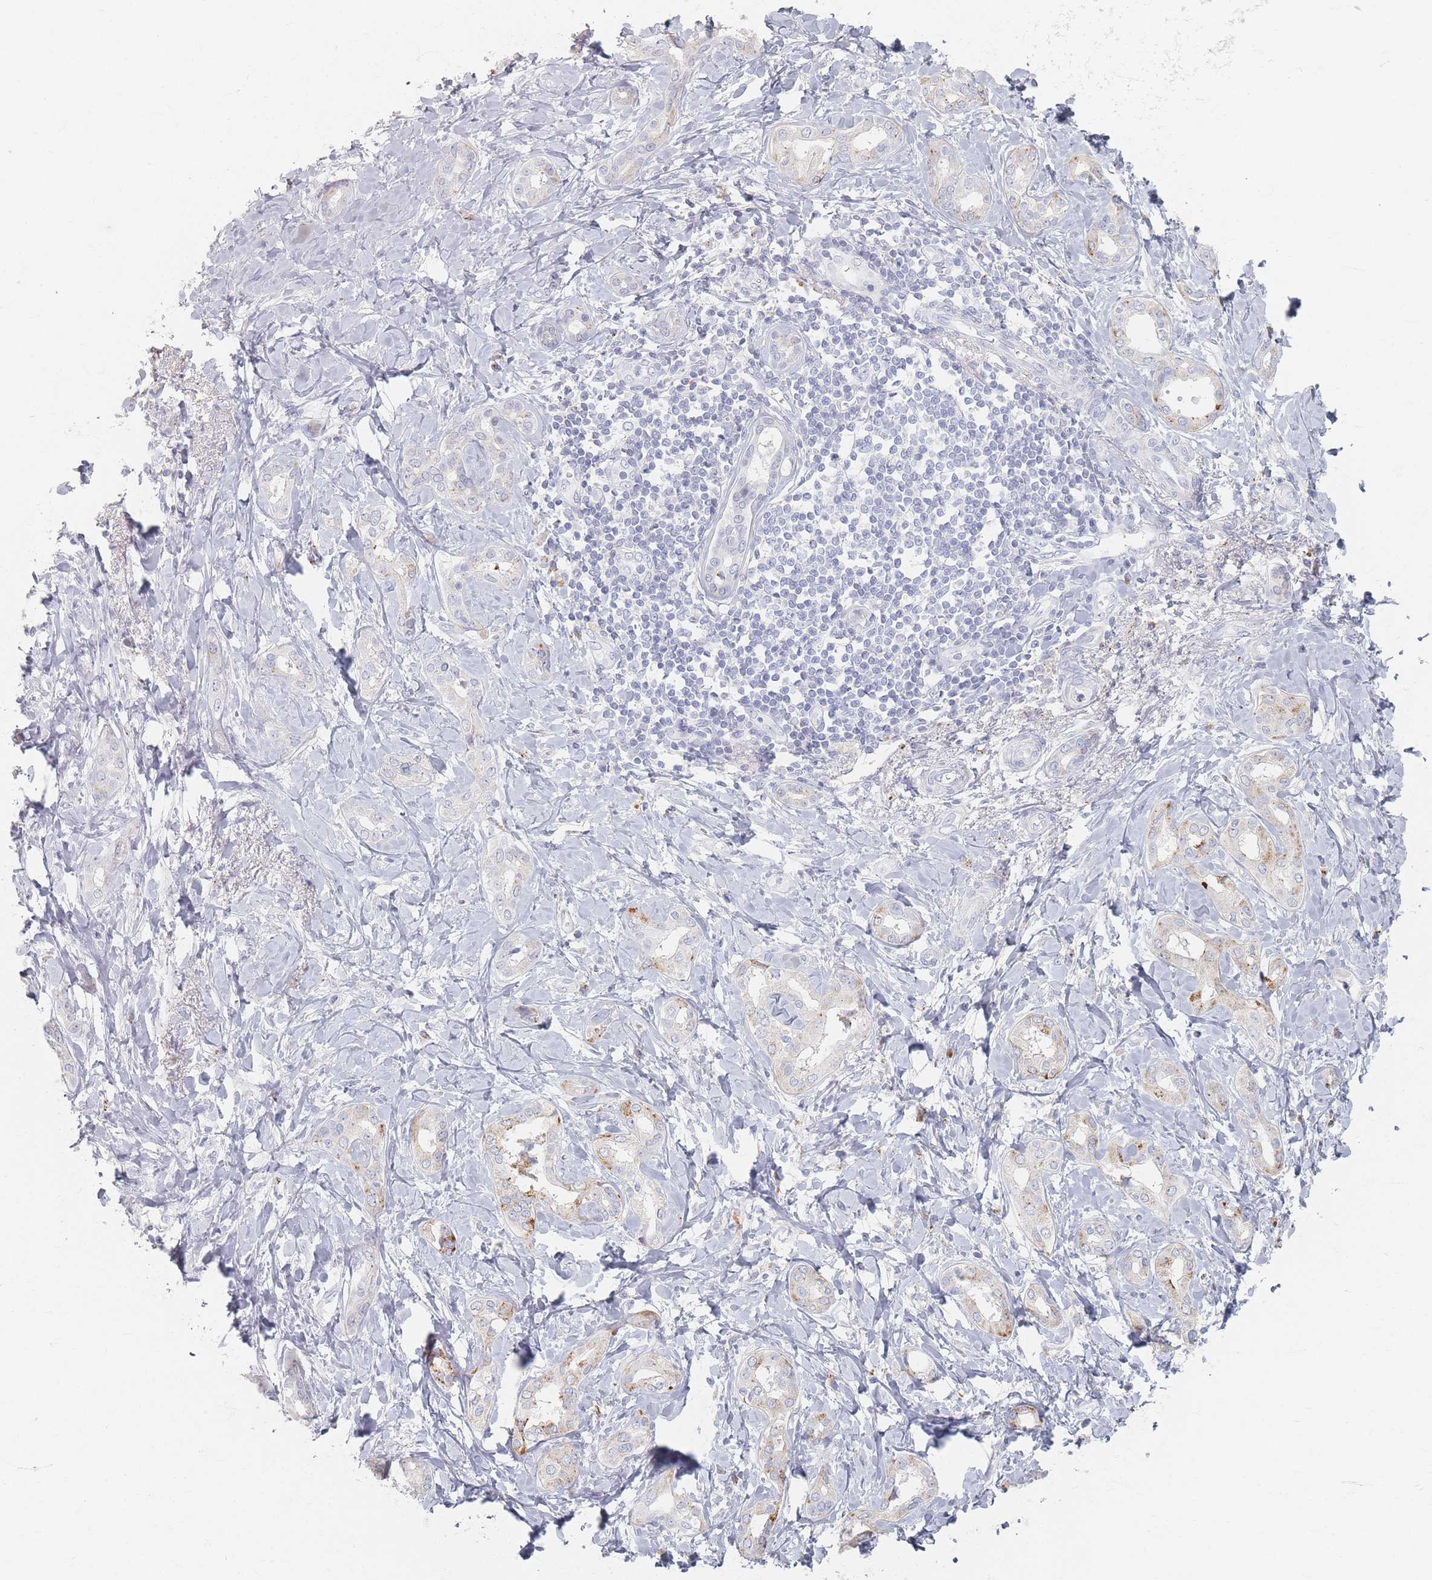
{"staining": {"intensity": "moderate", "quantity": "<25%", "location": "cytoplasmic/membranous"}, "tissue": "liver cancer", "cell_type": "Tumor cells", "image_type": "cancer", "snomed": [{"axis": "morphology", "description": "Cholangiocarcinoma"}, {"axis": "topography", "description": "Liver"}], "caption": "A histopathology image of liver cancer (cholangiocarcinoma) stained for a protein shows moderate cytoplasmic/membranous brown staining in tumor cells.", "gene": "SLC2A11", "patient": {"sex": "female", "age": 77}}